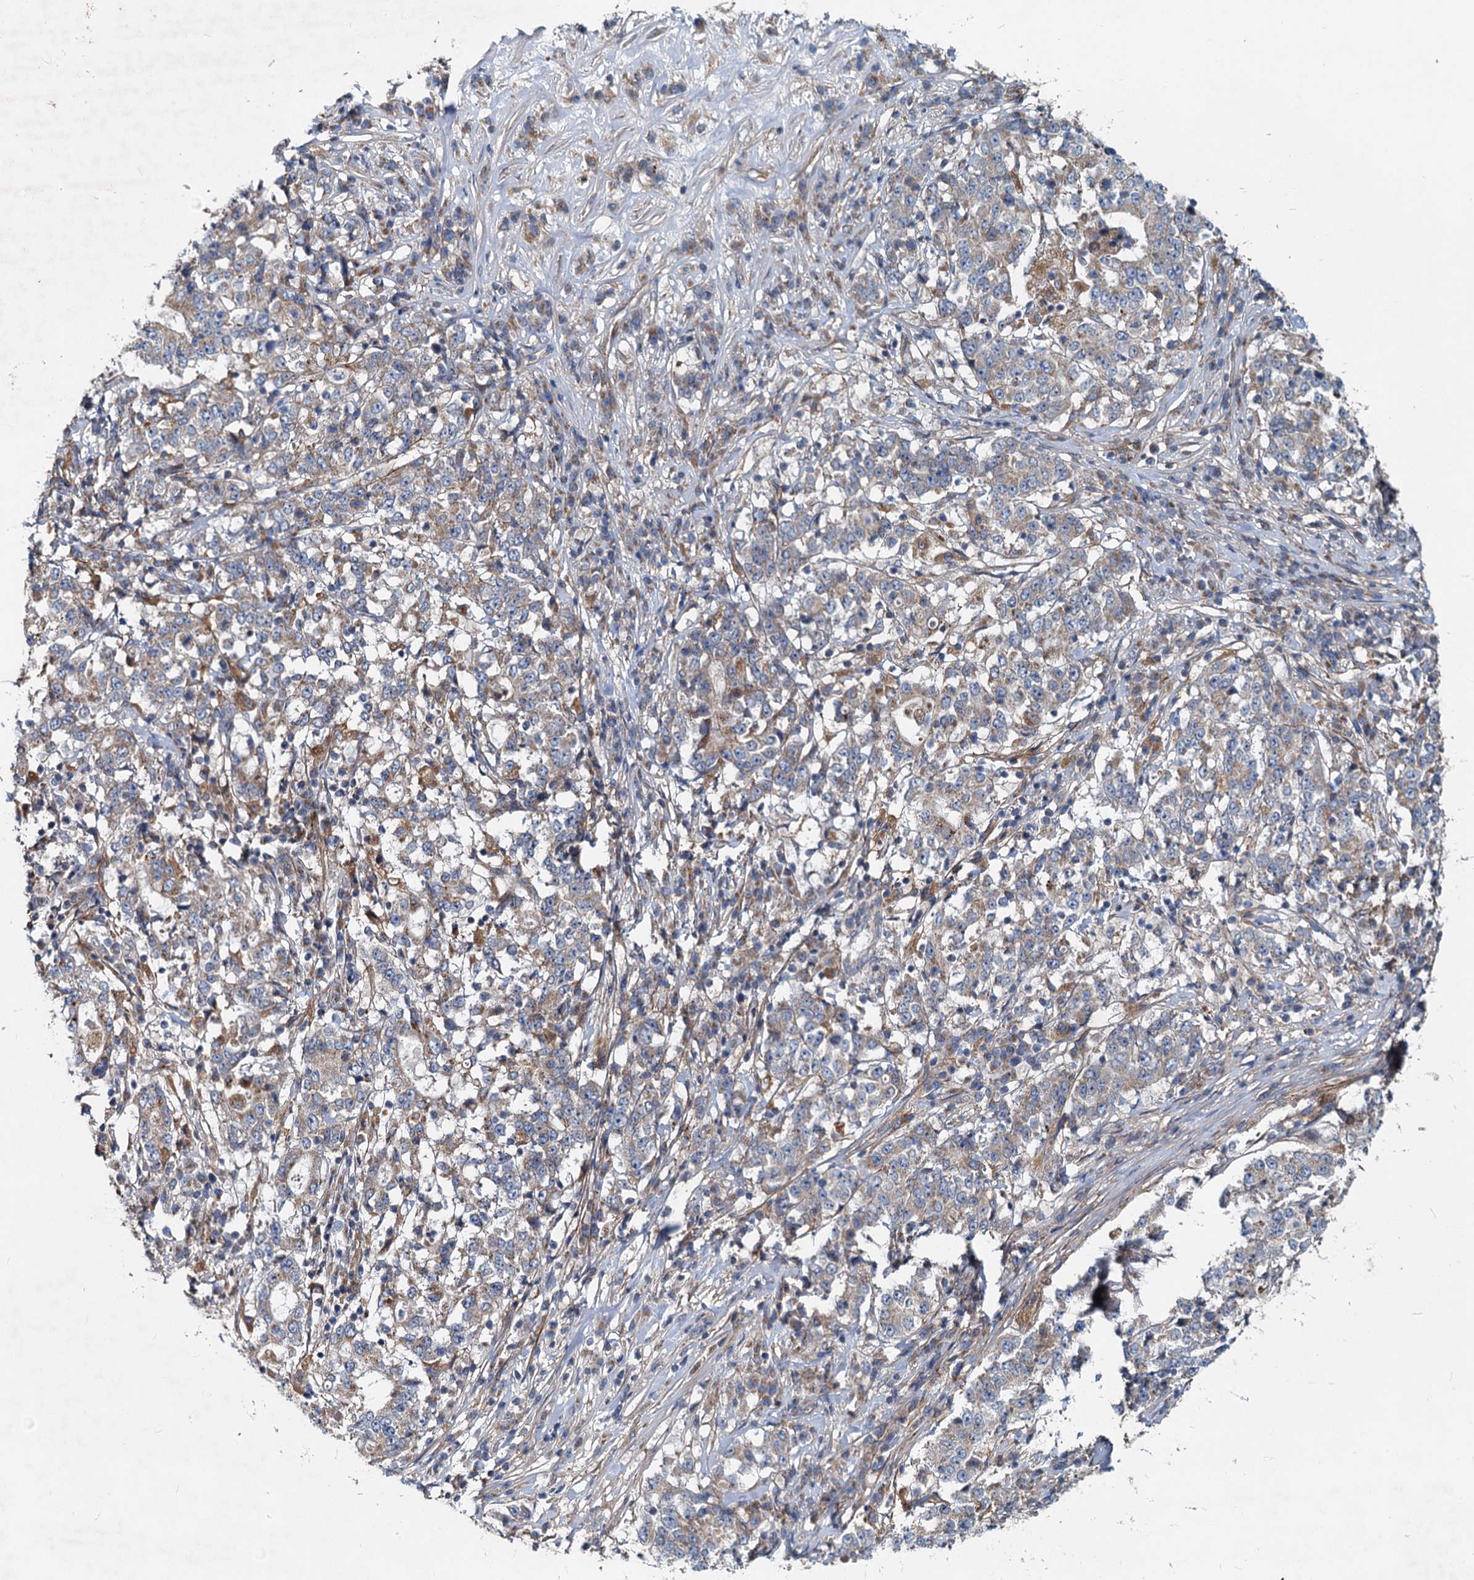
{"staining": {"intensity": "weak", "quantity": "25%-75%", "location": "cytoplasmic/membranous"}, "tissue": "stomach cancer", "cell_type": "Tumor cells", "image_type": "cancer", "snomed": [{"axis": "morphology", "description": "Adenocarcinoma, NOS"}, {"axis": "topography", "description": "Stomach"}], "caption": "Tumor cells demonstrate weak cytoplasmic/membranous staining in about 25%-75% of cells in stomach adenocarcinoma. Ihc stains the protein in brown and the nuclei are stained blue.", "gene": "ADCY2", "patient": {"sex": "male", "age": 59}}